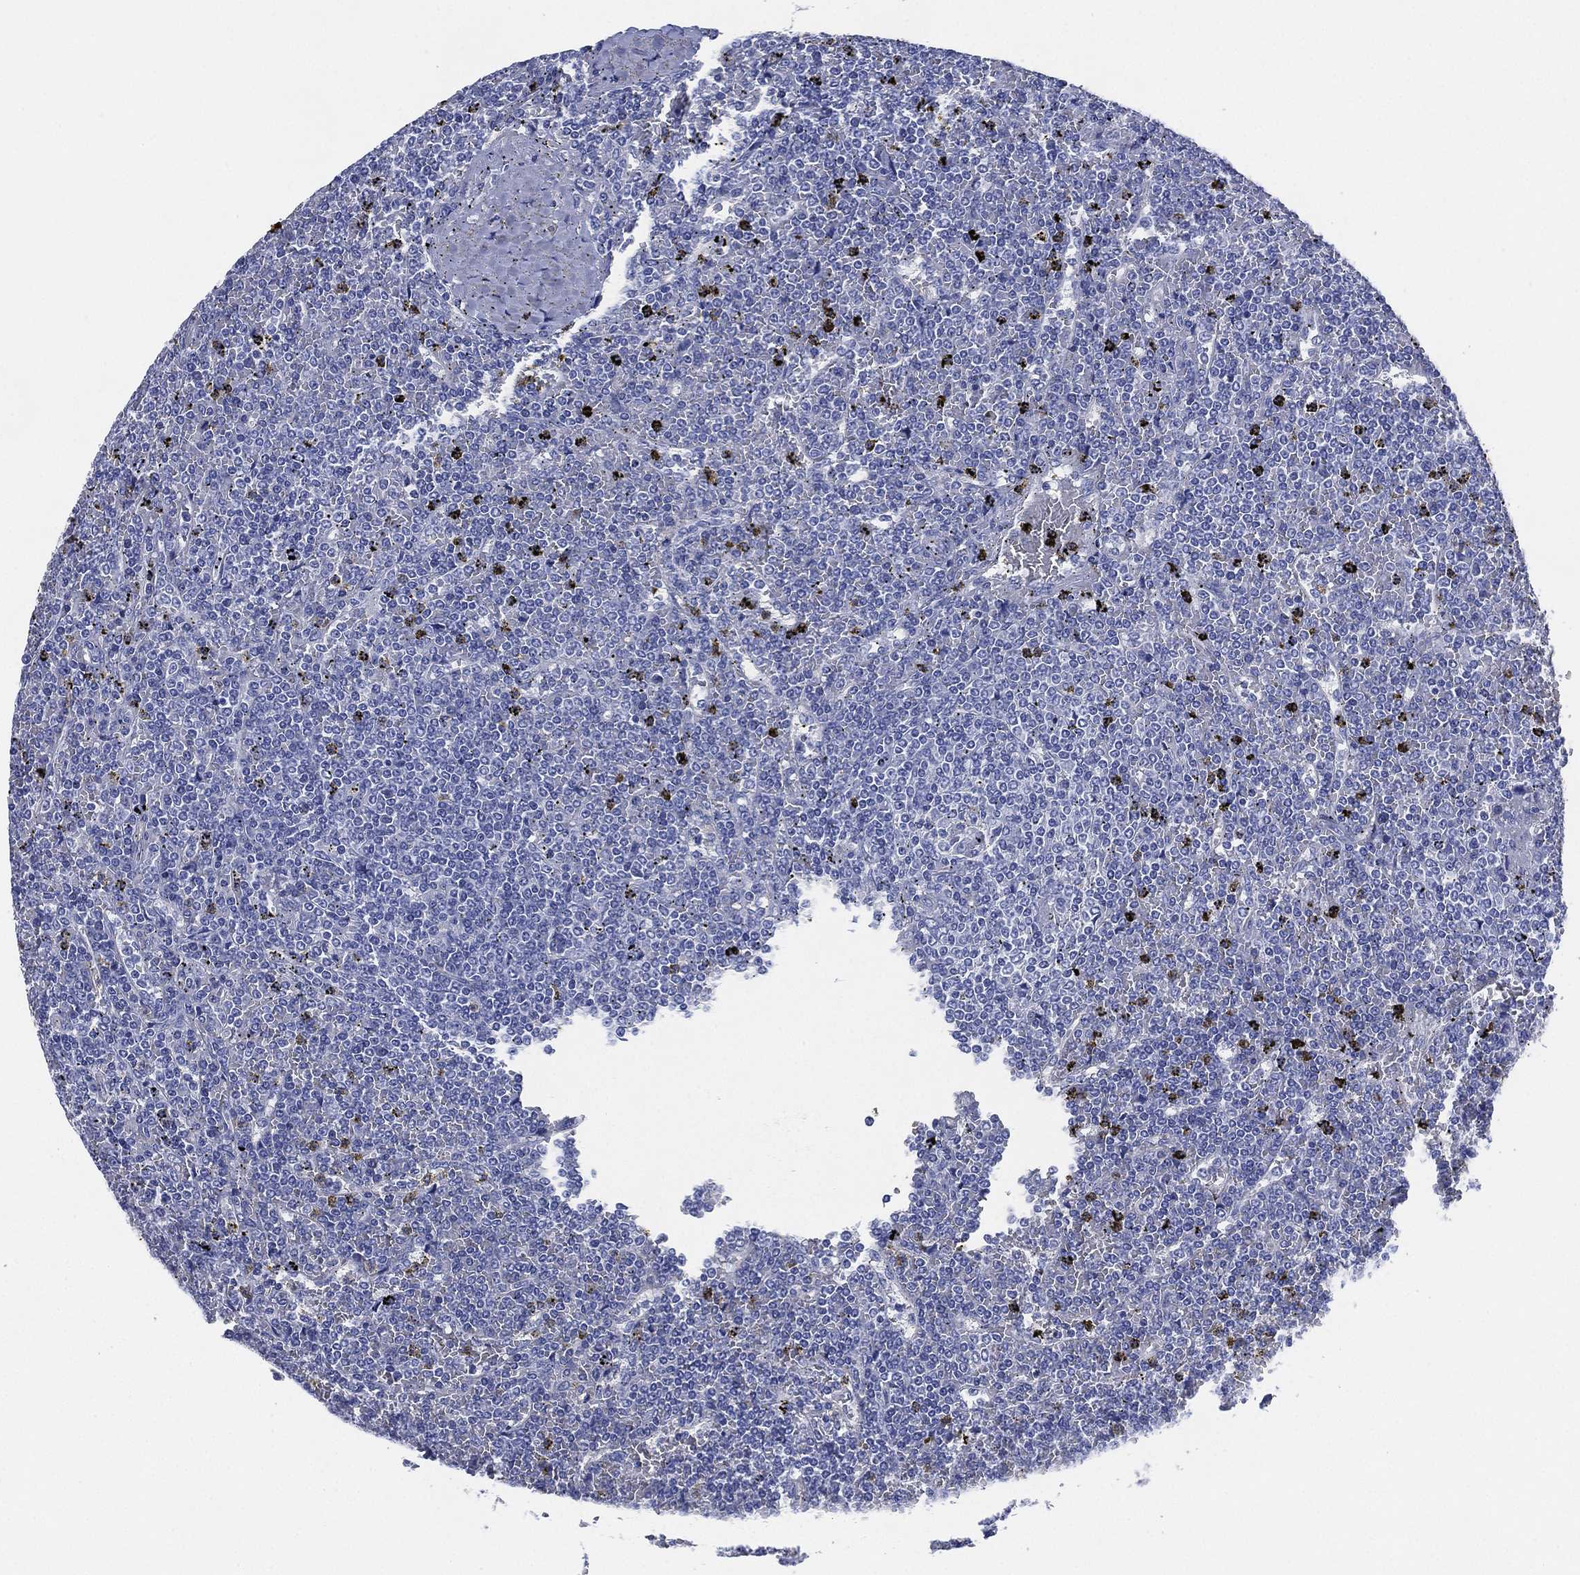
{"staining": {"intensity": "negative", "quantity": "none", "location": "none"}, "tissue": "lymphoma", "cell_type": "Tumor cells", "image_type": "cancer", "snomed": [{"axis": "morphology", "description": "Malignant lymphoma, non-Hodgkin's type, Low grade"}, {"axis": "topography", "description": "Spleen"}], "caption": "Tumor cells are negative for brown protein staining in malignant lymphoma, non-Hodgkin's type (low-grade).", "gene": "CCDC70", "patient": {"sex": "female", "age": 19}}